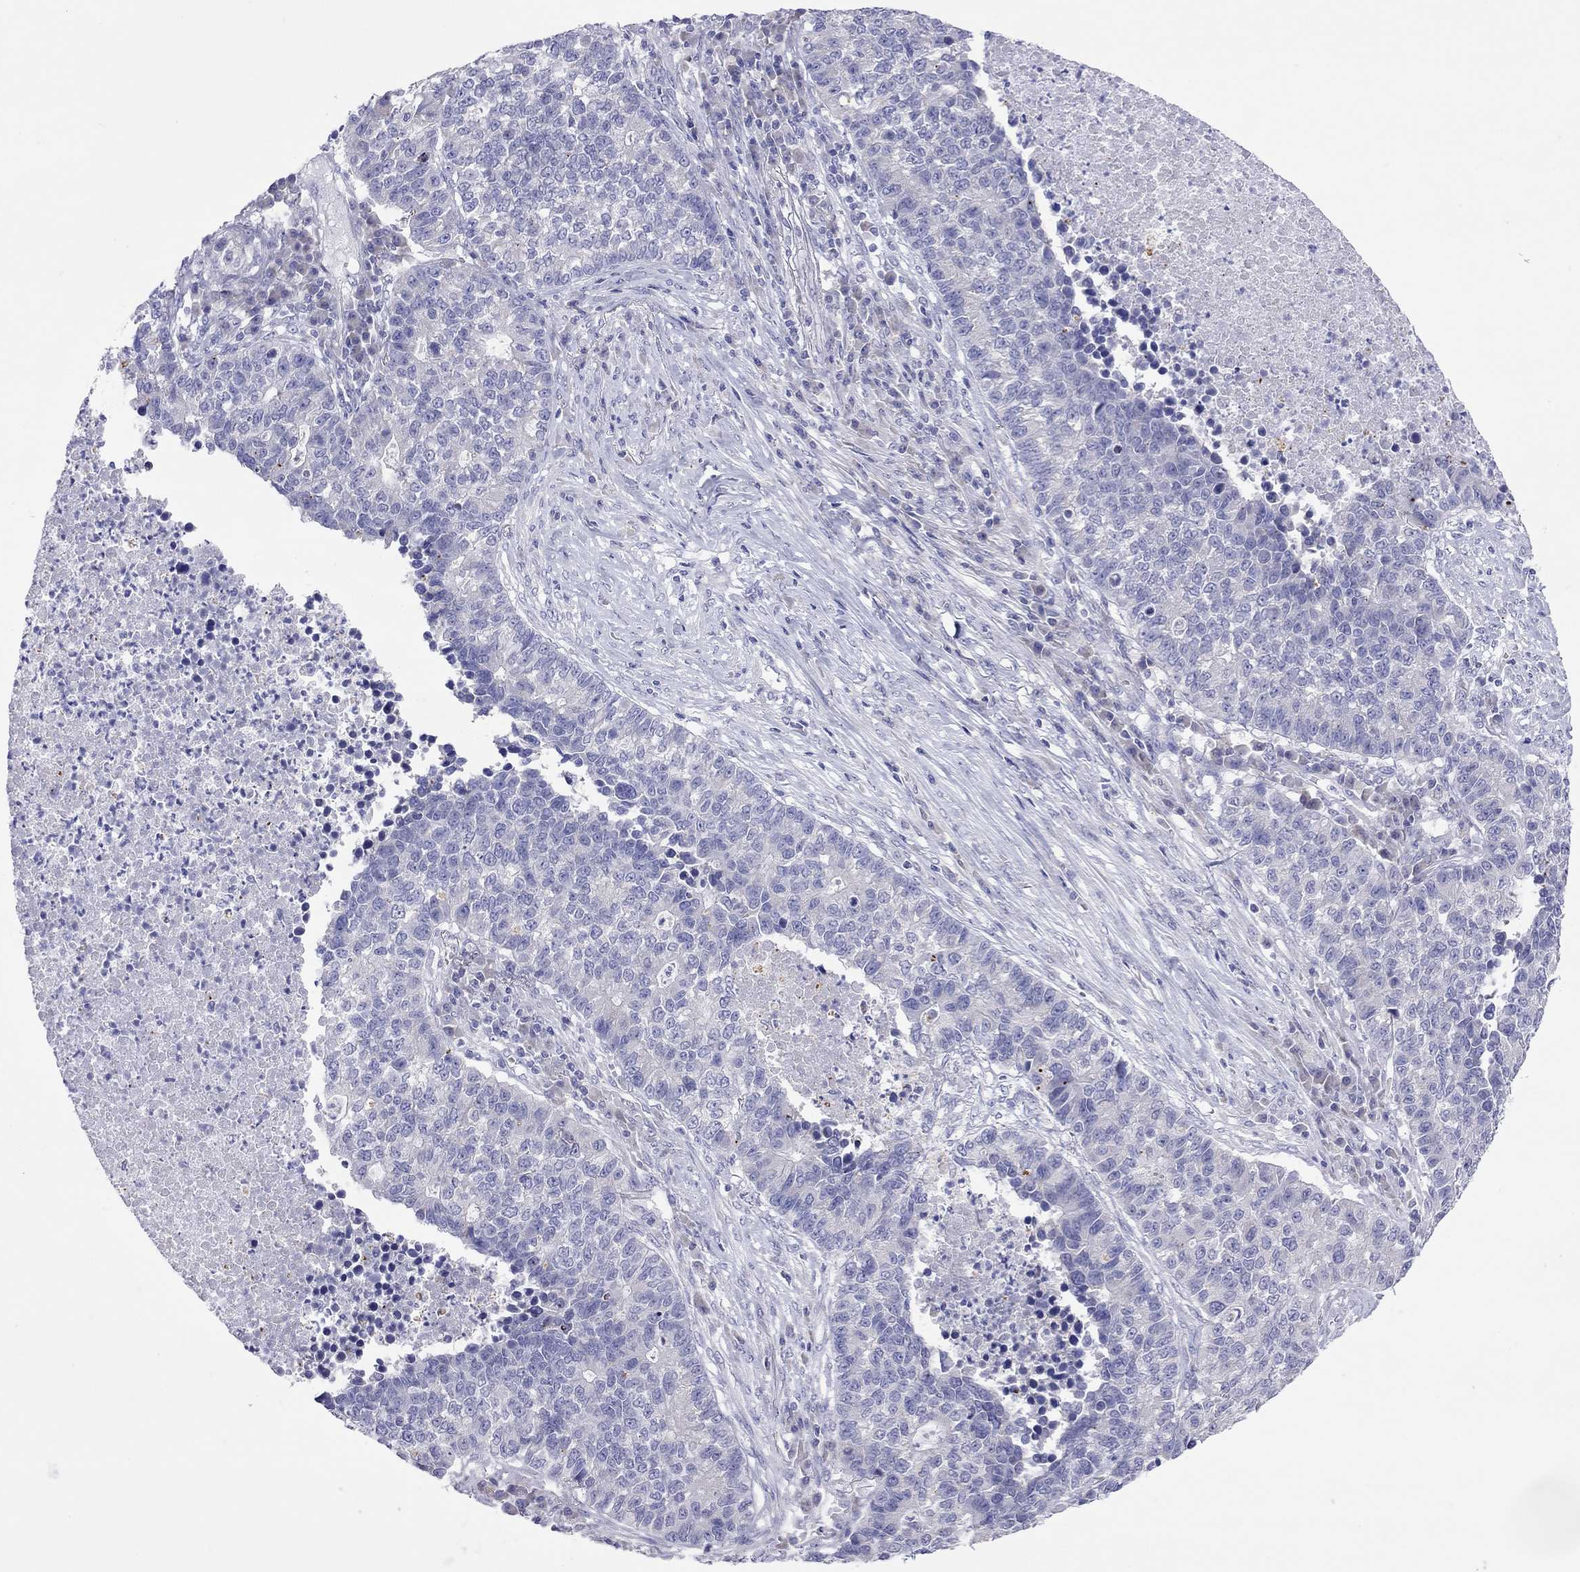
{"staining": {"intensity": "negative", "quantity": "none", "location": "none"}, "tissue": "lung cancer", "cell_type": "Tumor cells", "image_type": "cancer", "snomed": [{"axis": "morphology", "description": "Adenocarcinoma, NOS"}, {"axis": "topography", "description": "Lung"}], "caption": "High magnification brightfield microscopy of lung cancer (adenocarcinoma) stained with DAB (3,3'-diaminobenzidine) (brown) and counterstained with hematoxylin (blue): tumor cells show no significant staining. (DAB (3,3'-diaminobenzidine) immunohistochemistry, high magnification).", "gene": "COL9A1", "patient": {"sex": "male", "age": 57}}